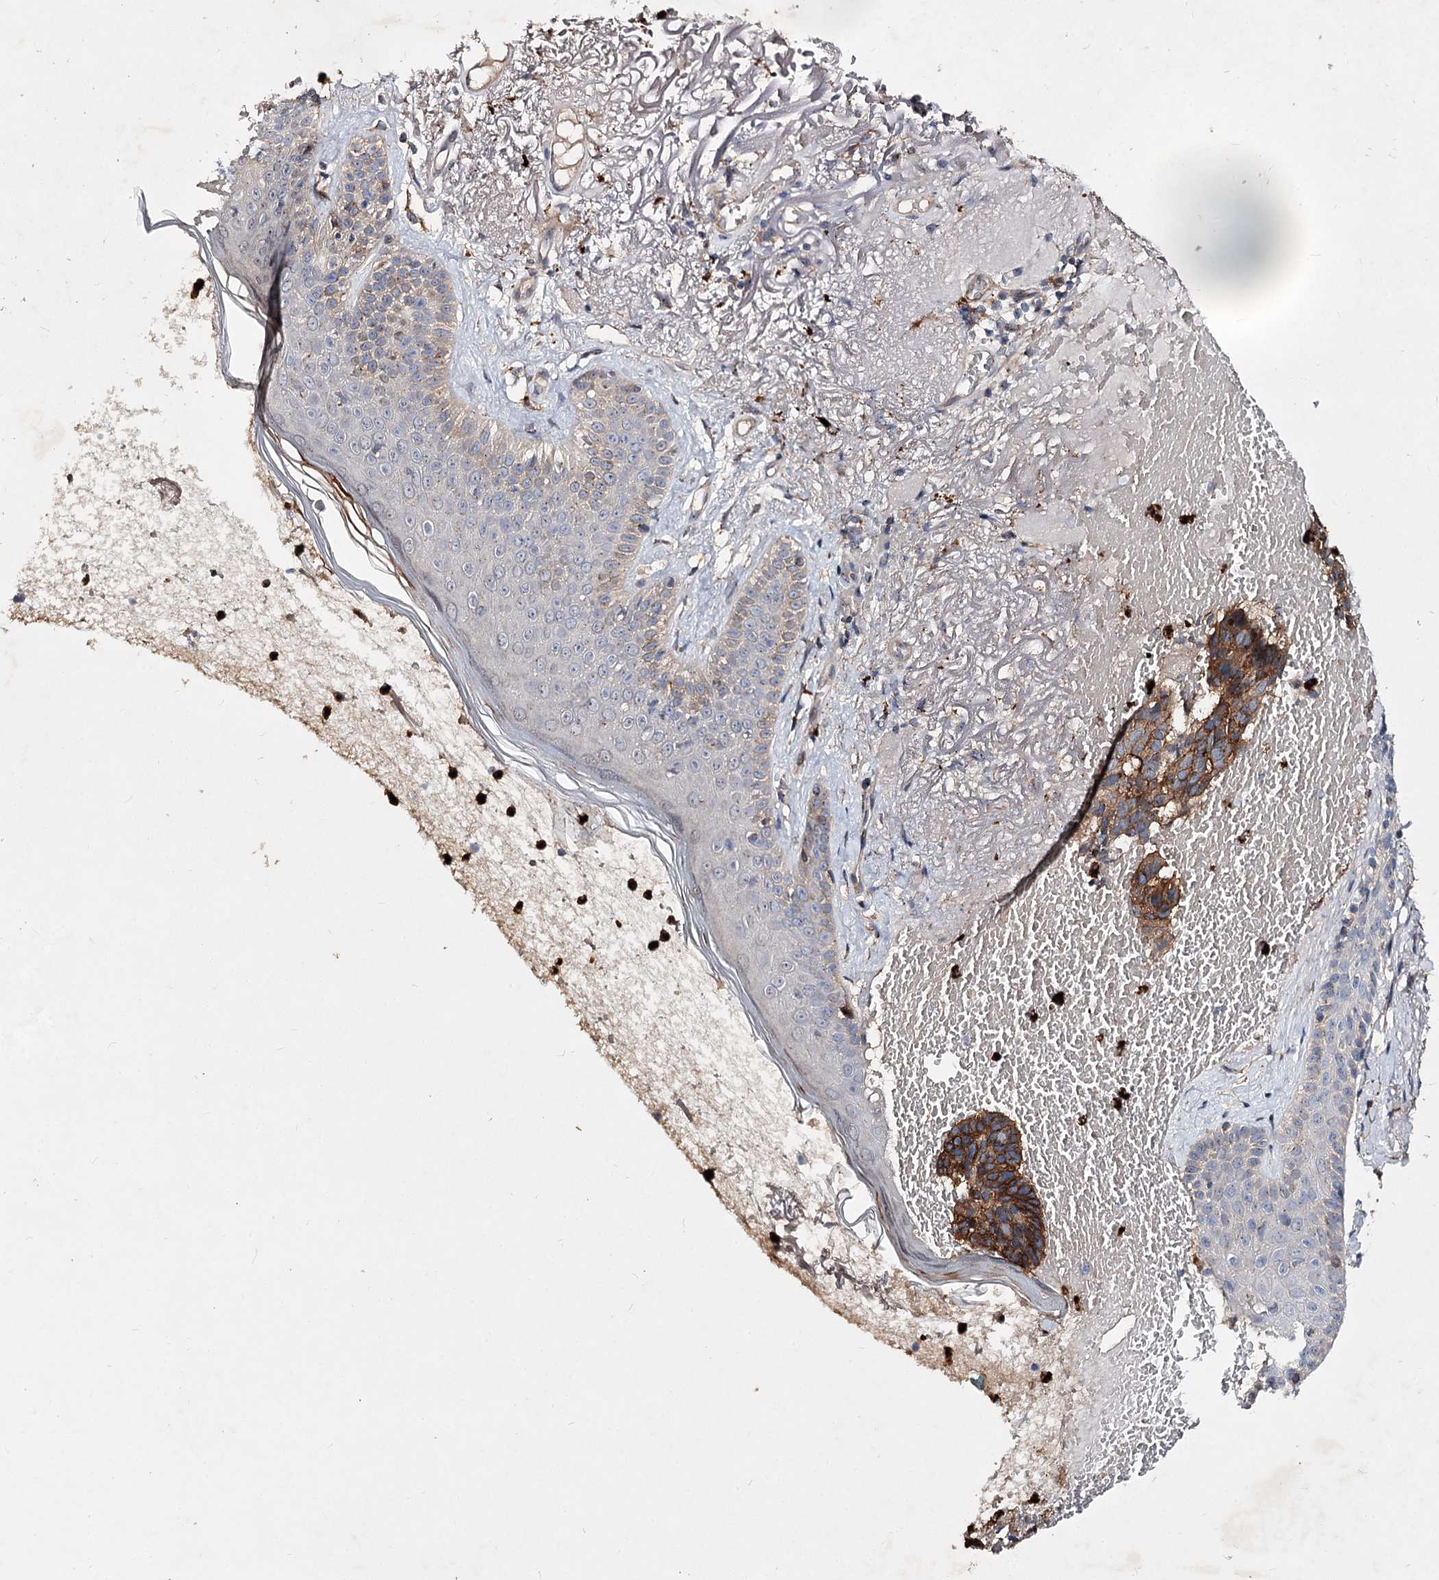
{"staining": {"intensity": "strong", "quantity": ">75%", "location": "cytoplasmic/membranous"}, "tissue": "skin cancer", "cell_type": "Tumor cells", "image_type": "cancer", "snomed": [{"axis": "morphology", "description": "Normal tissue, NOS"}, {"axis": "morphology", "description": "Basal cell carcinoma"}, {"axis": "topography", "description": "Skin"}], "caption": "Protein staining of skin cancer tissue demonstrates strong cytoplasmic/membranous staining in approximately >75% of tumor cells. (IHC, brightfield microscopy, high magnification).", "gene": "MINDY3", "patient": {"sex": "male", "age": 66}}